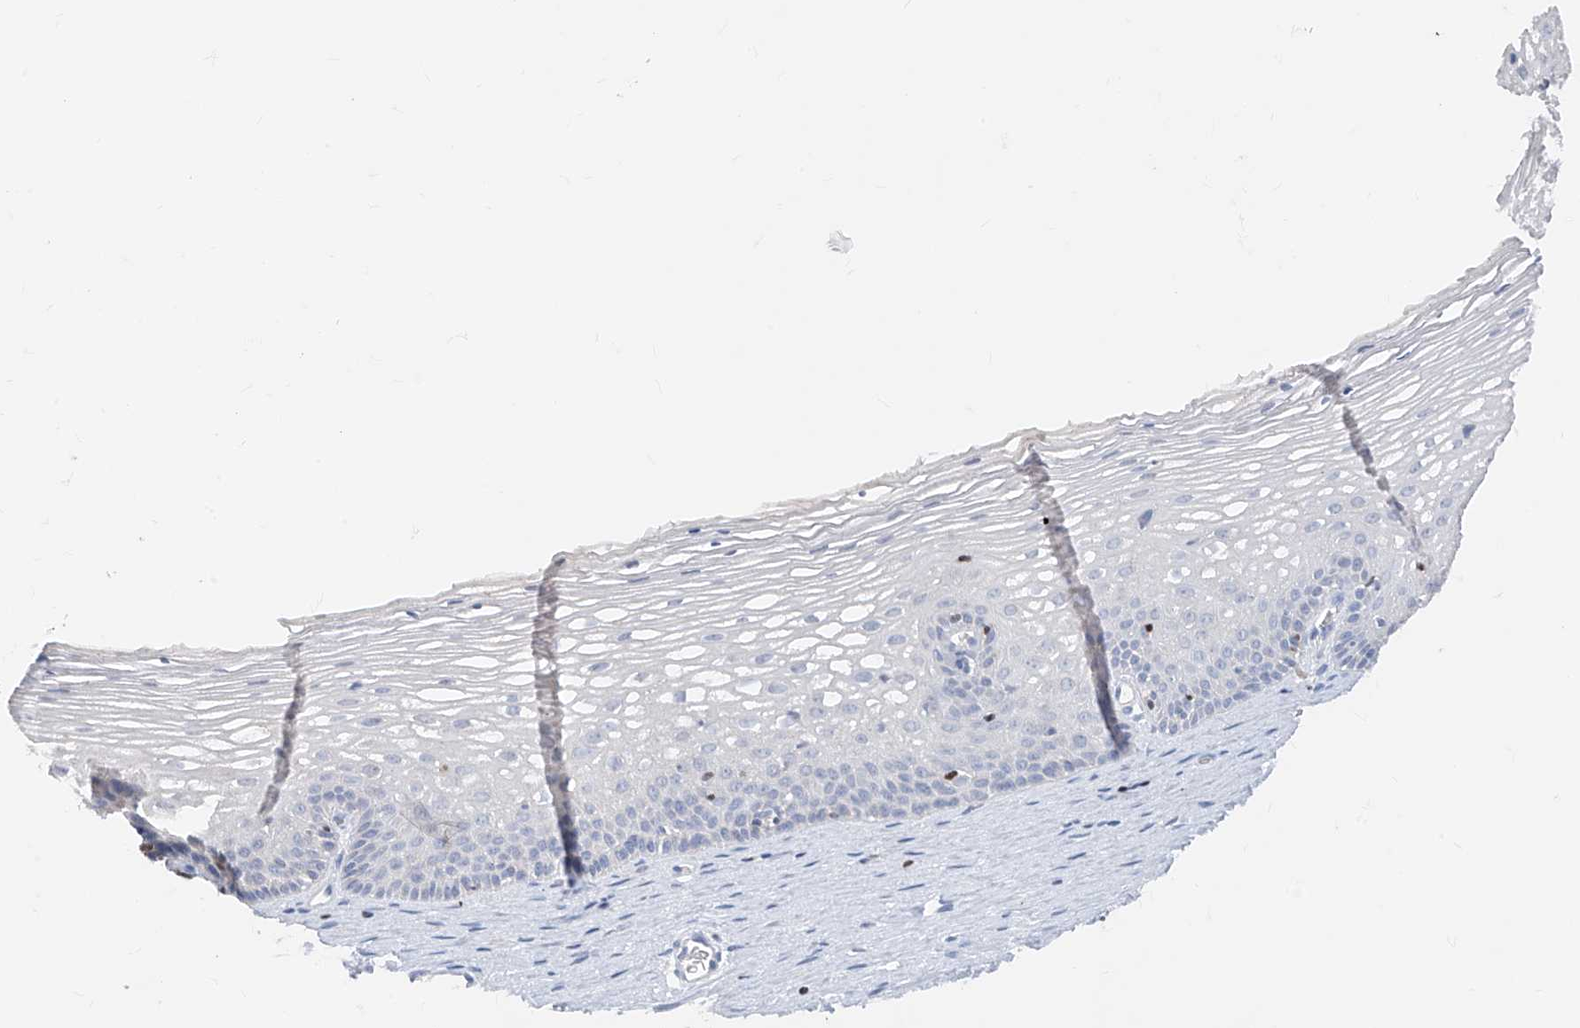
{"staining": {"intensity": "negative", "quantity": "none", "location": "none"}, "tissue": "cervix", "cell_type": "Glandular cells", "image_type": "normal", "snomed": [{"axis": "morphology", "description": "Normal tissue, NOS"}, {"axis": "topography", "description": "Cervix"}], "caption": "An image of human cervix is negative for staining in glandular cells. (DAB immunohistochemistry visualized using brightfield microscopy, high magnification).", "gene": "TBX21", "patient": {"sex": "female", "age": 33}}